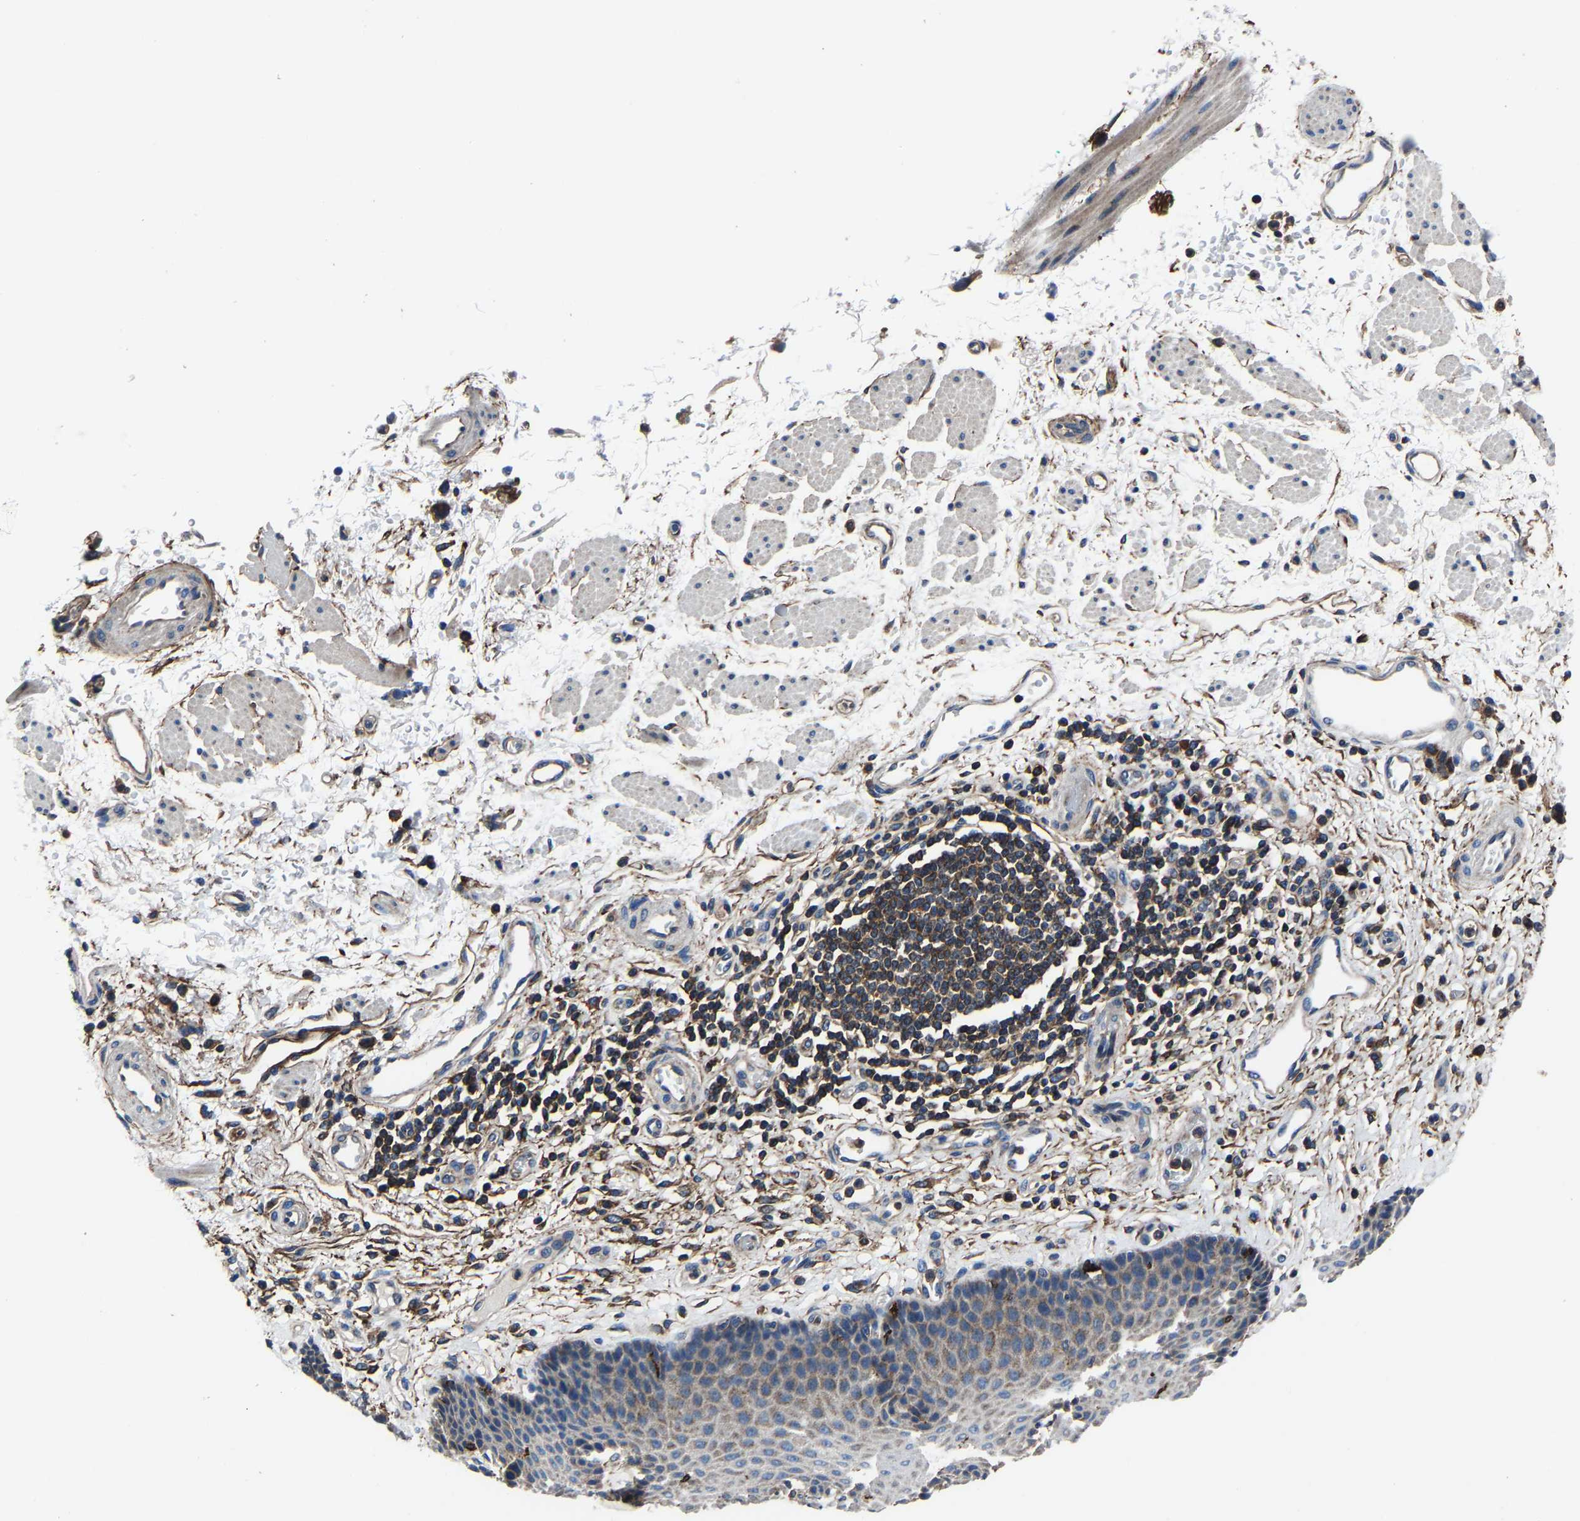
{"staining": {"intensity": "weak", "quantity": "<25%", "location": "cytoplasmic/membranous"}, "tissue": "esophagus", "cell_type": "Squamous epithelial cells", "image_type": "normal", "snomed": [{"axis": "morphology", "description": "Normal tissue, NOS"}, {"axis": "topography", "description": "Esophagus"}], "caption": "Esophagus was stained to show a protein in brown. There is no significant staining in squamous epithelial cells. Nuclei are stained in blue.", "gene": "KIAA1958", "patient": {"sex": "male", "age": 54}}